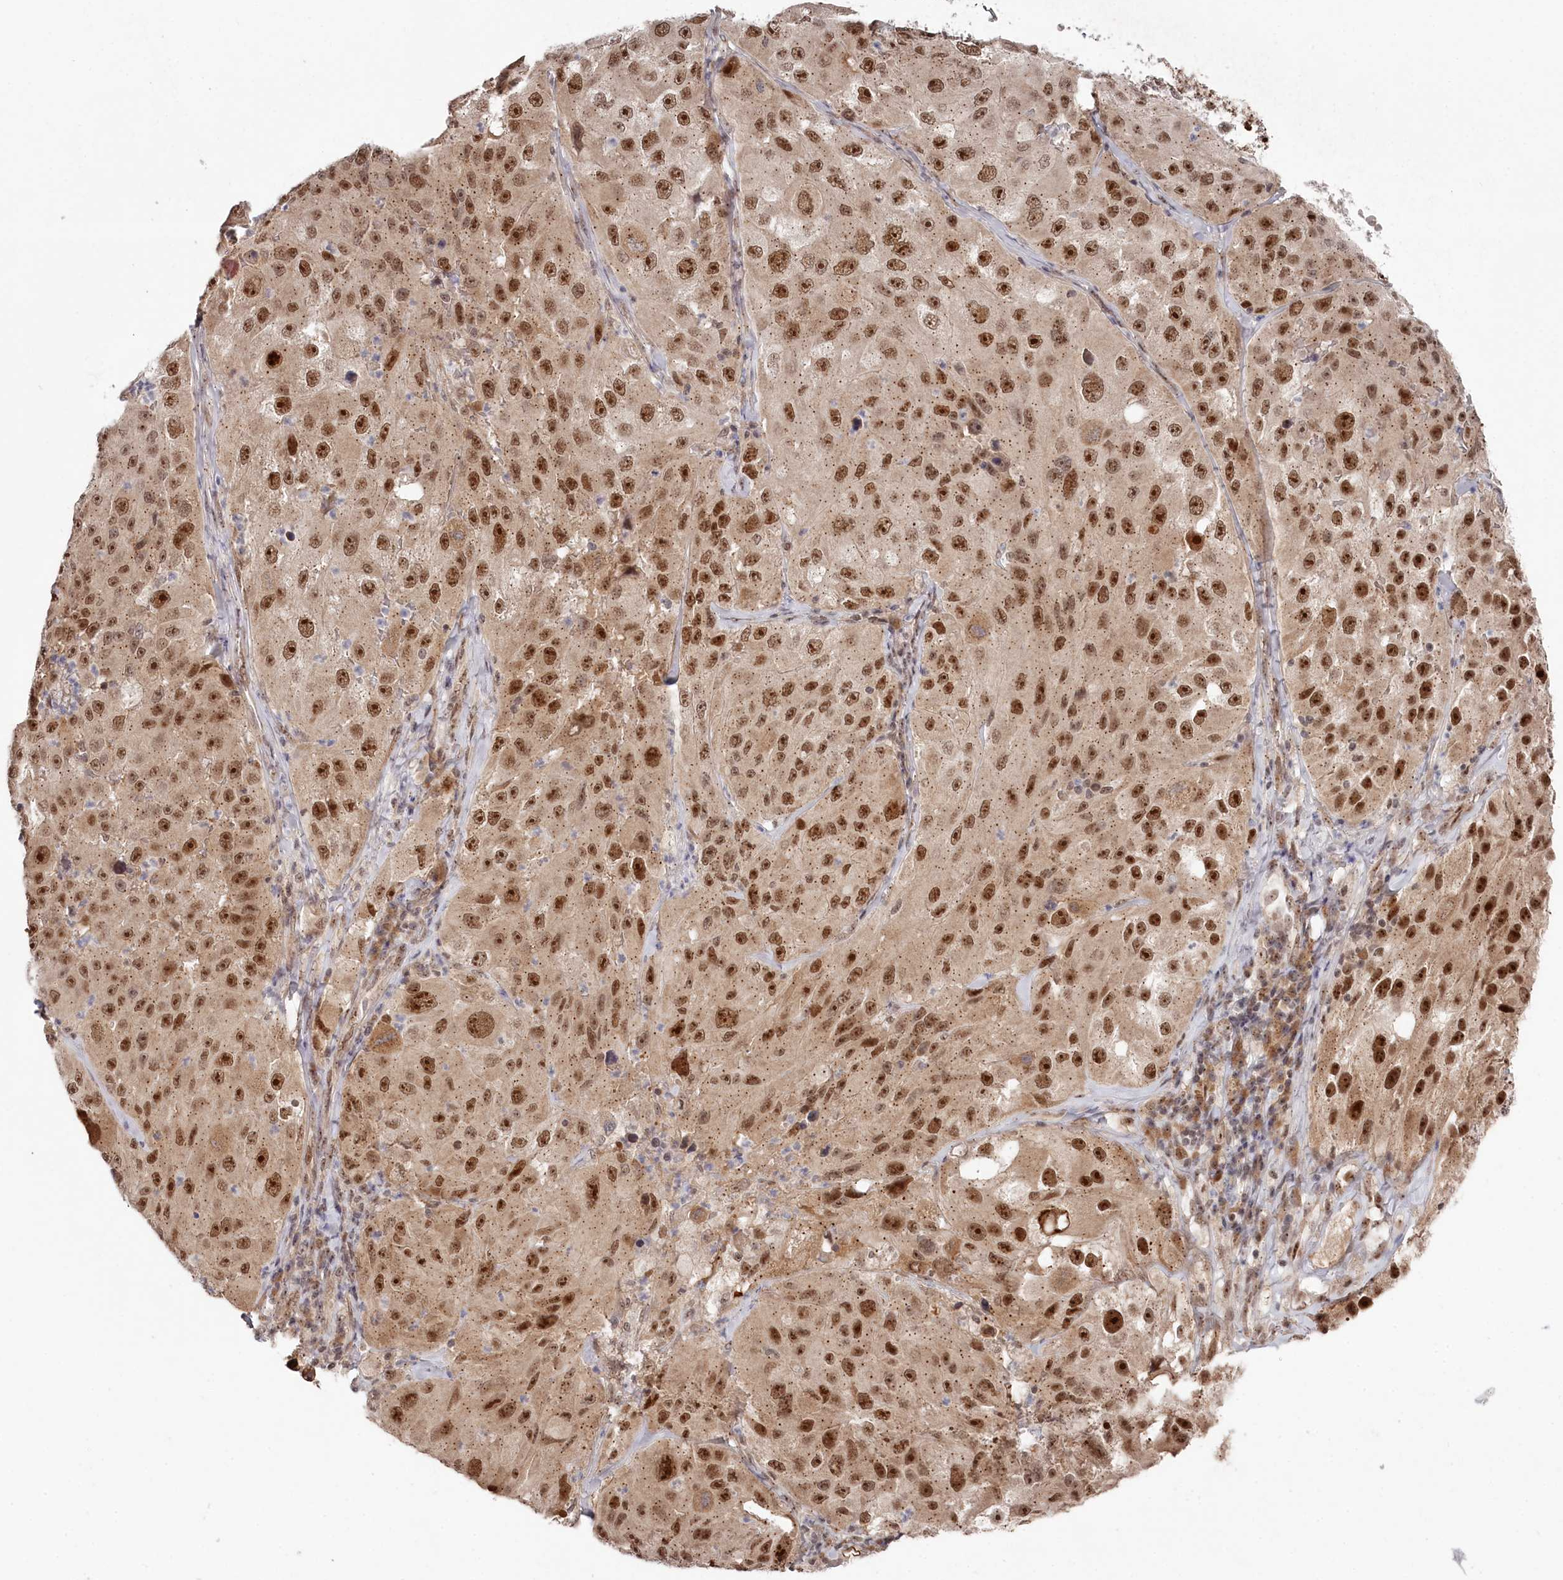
{"staining": {"intensity": "moderate", "quantity": ">75%", "location": "cytoplasmic/membranous,nuclear"}, "tissue": "melanoma", "cell_type": "Tumor cells", "image_type": "cancer", "snomed": [{"axis": "morphology", "description": "Malignant melanoma, Metastatic site"}, {"axis": "topography", "description": "Lymph node"}], "caption": "About >75% of tumor cells in human melanoma display moderate cytoplasmic/membranous and nuclear protein staining as visualized by brown immunohistochemical staining.", "gene": "EXOSC1", "patient": {"sex": "male", "age": 62}}